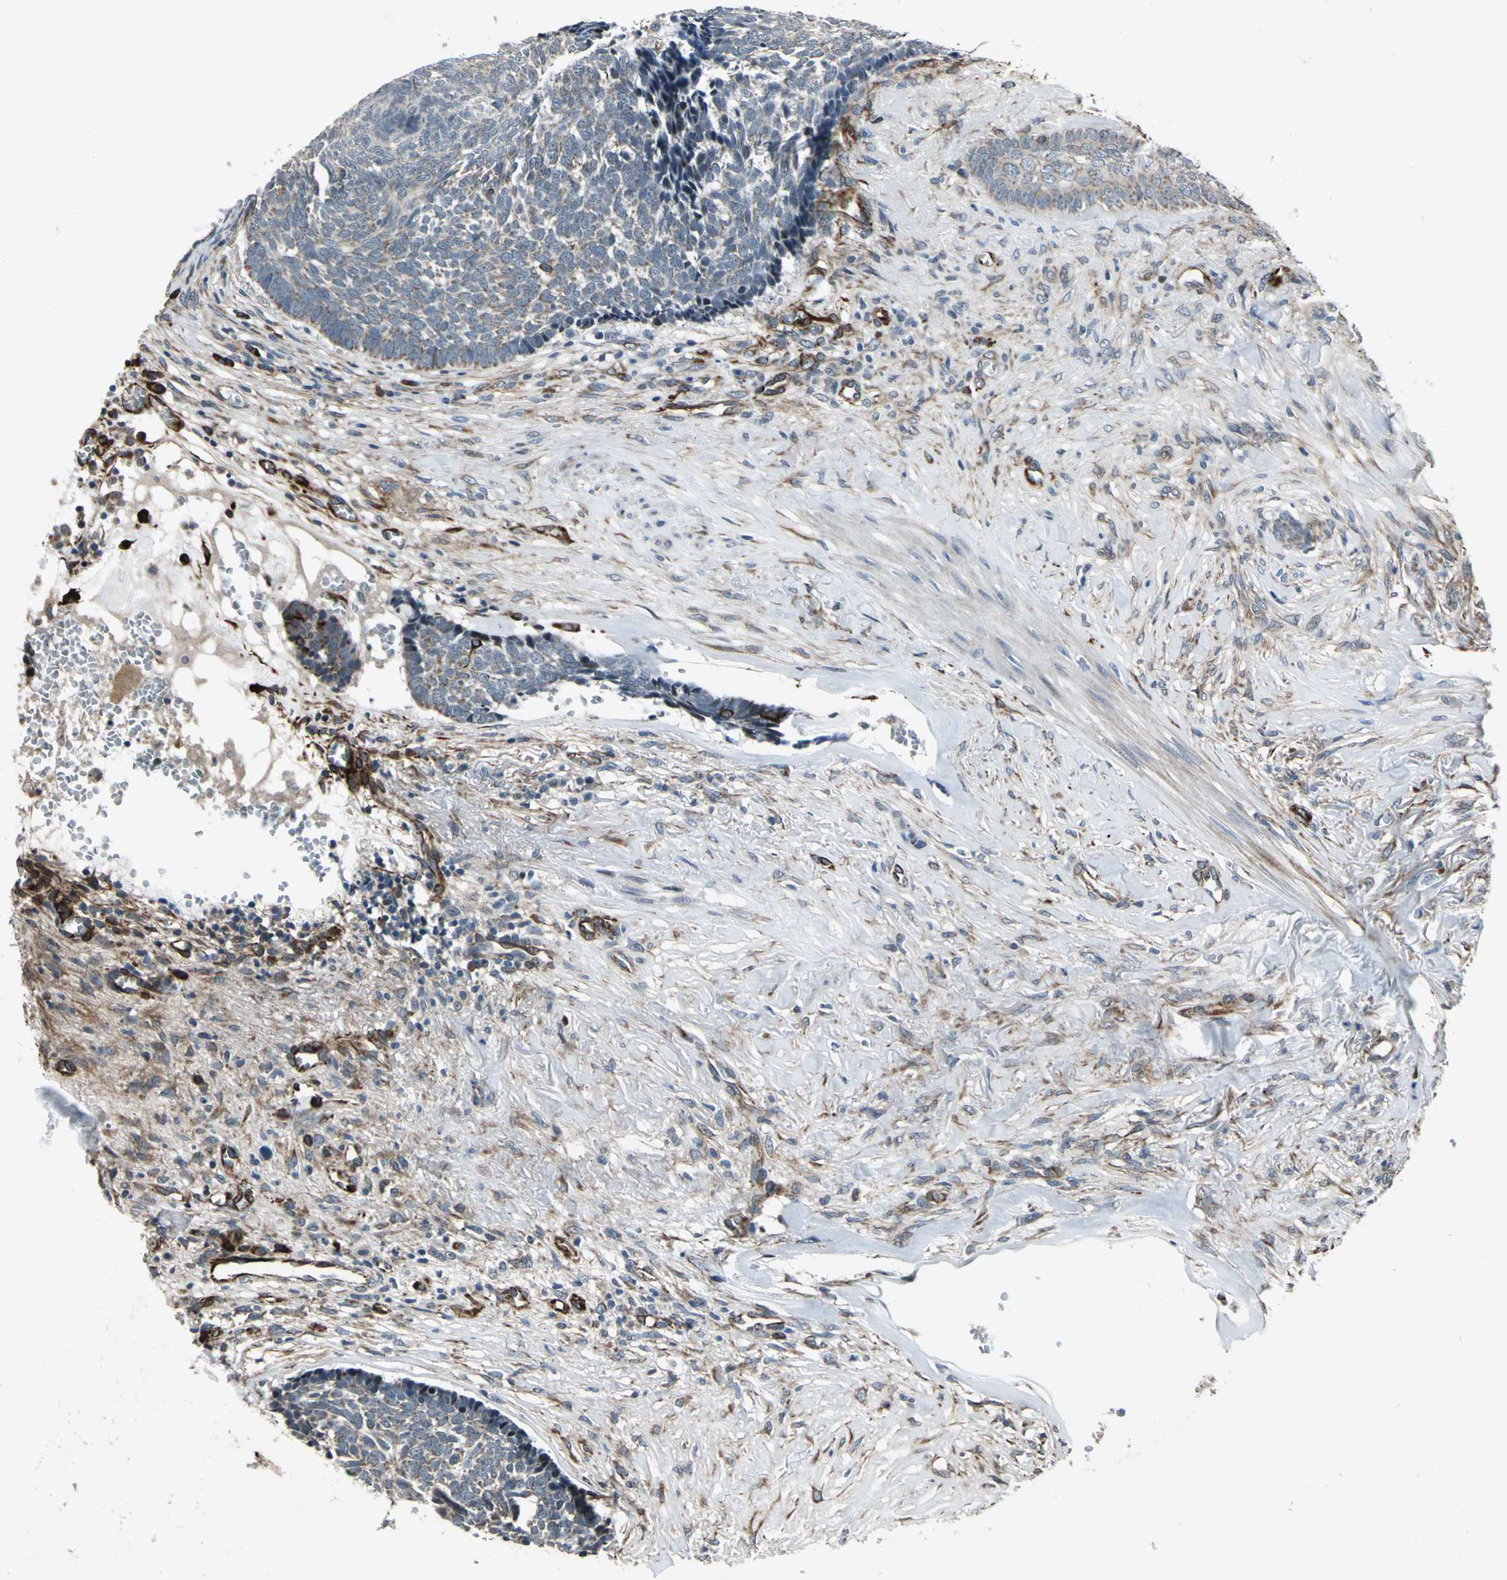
{"staining": {"intensity": "weak", "quantity": "25%-75%", "location": "cytoplasmic/membranous"}, "tissue": "skin cancer", "cell_type": "Tumor cells", "image_type": "cancer", "snomed": [{"axis": "morphology", "description": "Basal cell carcinoma"}, {"axis": "topography", "description": "Skin"}], "caption": "Immunohistochemical staining of skin cancer demonstrates low levels of weak cytoplasmic/membranous protein positivity in approximately 25%-75% of tumor cells.", "gene": "EXD2", "patient": {"sex": "male", "age": 84}}